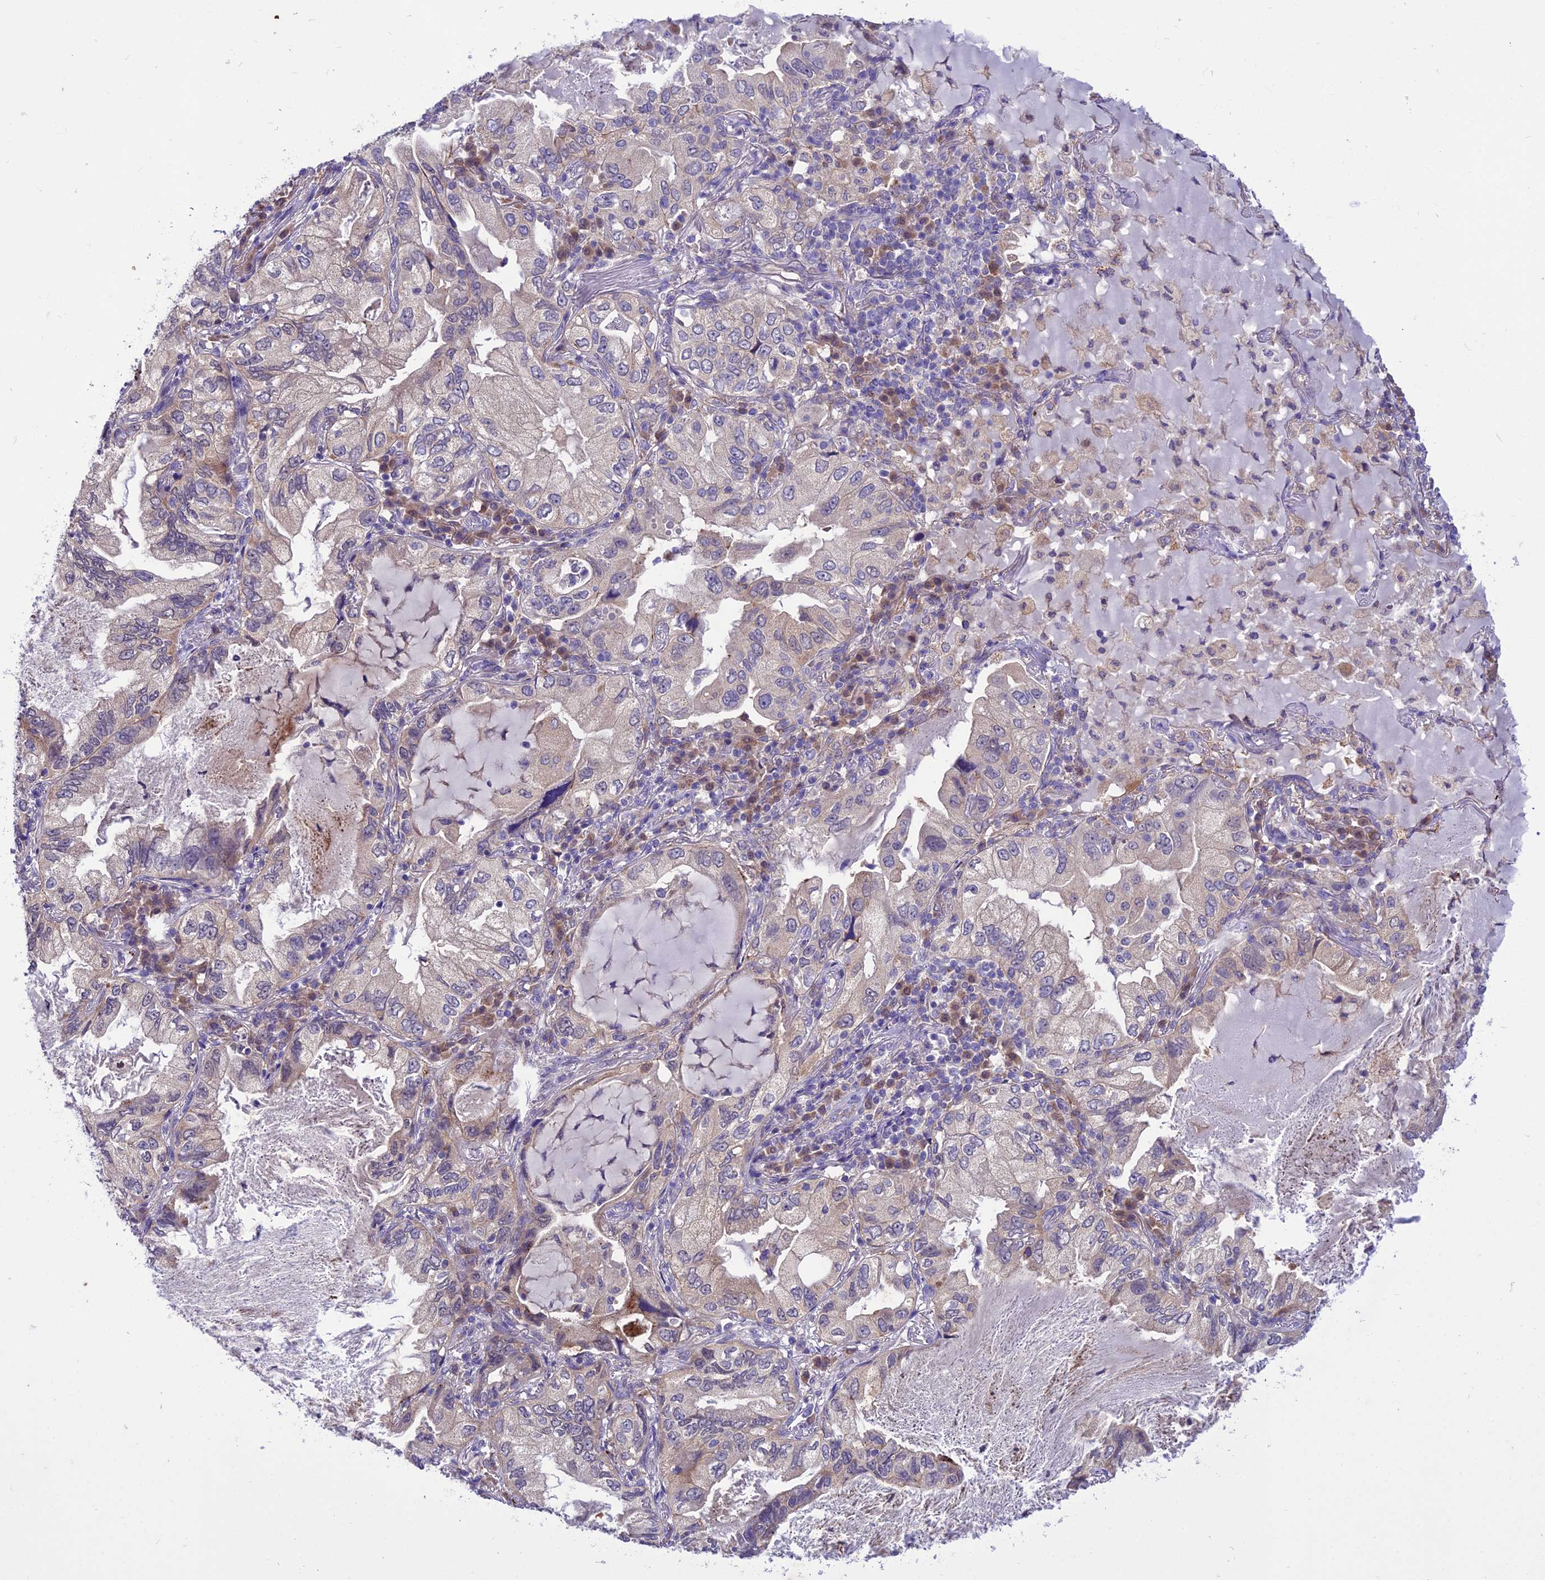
{"staining": {"intensity": "weak", "quantity": "<25%", "location": "cytoplasmic/membranous"}, "tissue": "lung cancer", "cell_type": "Tumor cells", "image_type": "cancer", "snomed": [{"axis": "morphology", "description": "Adenocarcinoma, NOS"}, {"axis": "topography", "description": "Lung"}], "caption": "Micrograph shows no significant protein expression in tumor cells of lung adenocarcinoma.", "gene": "BORCS6", "patient": {"sex": "female", "age": 69}}